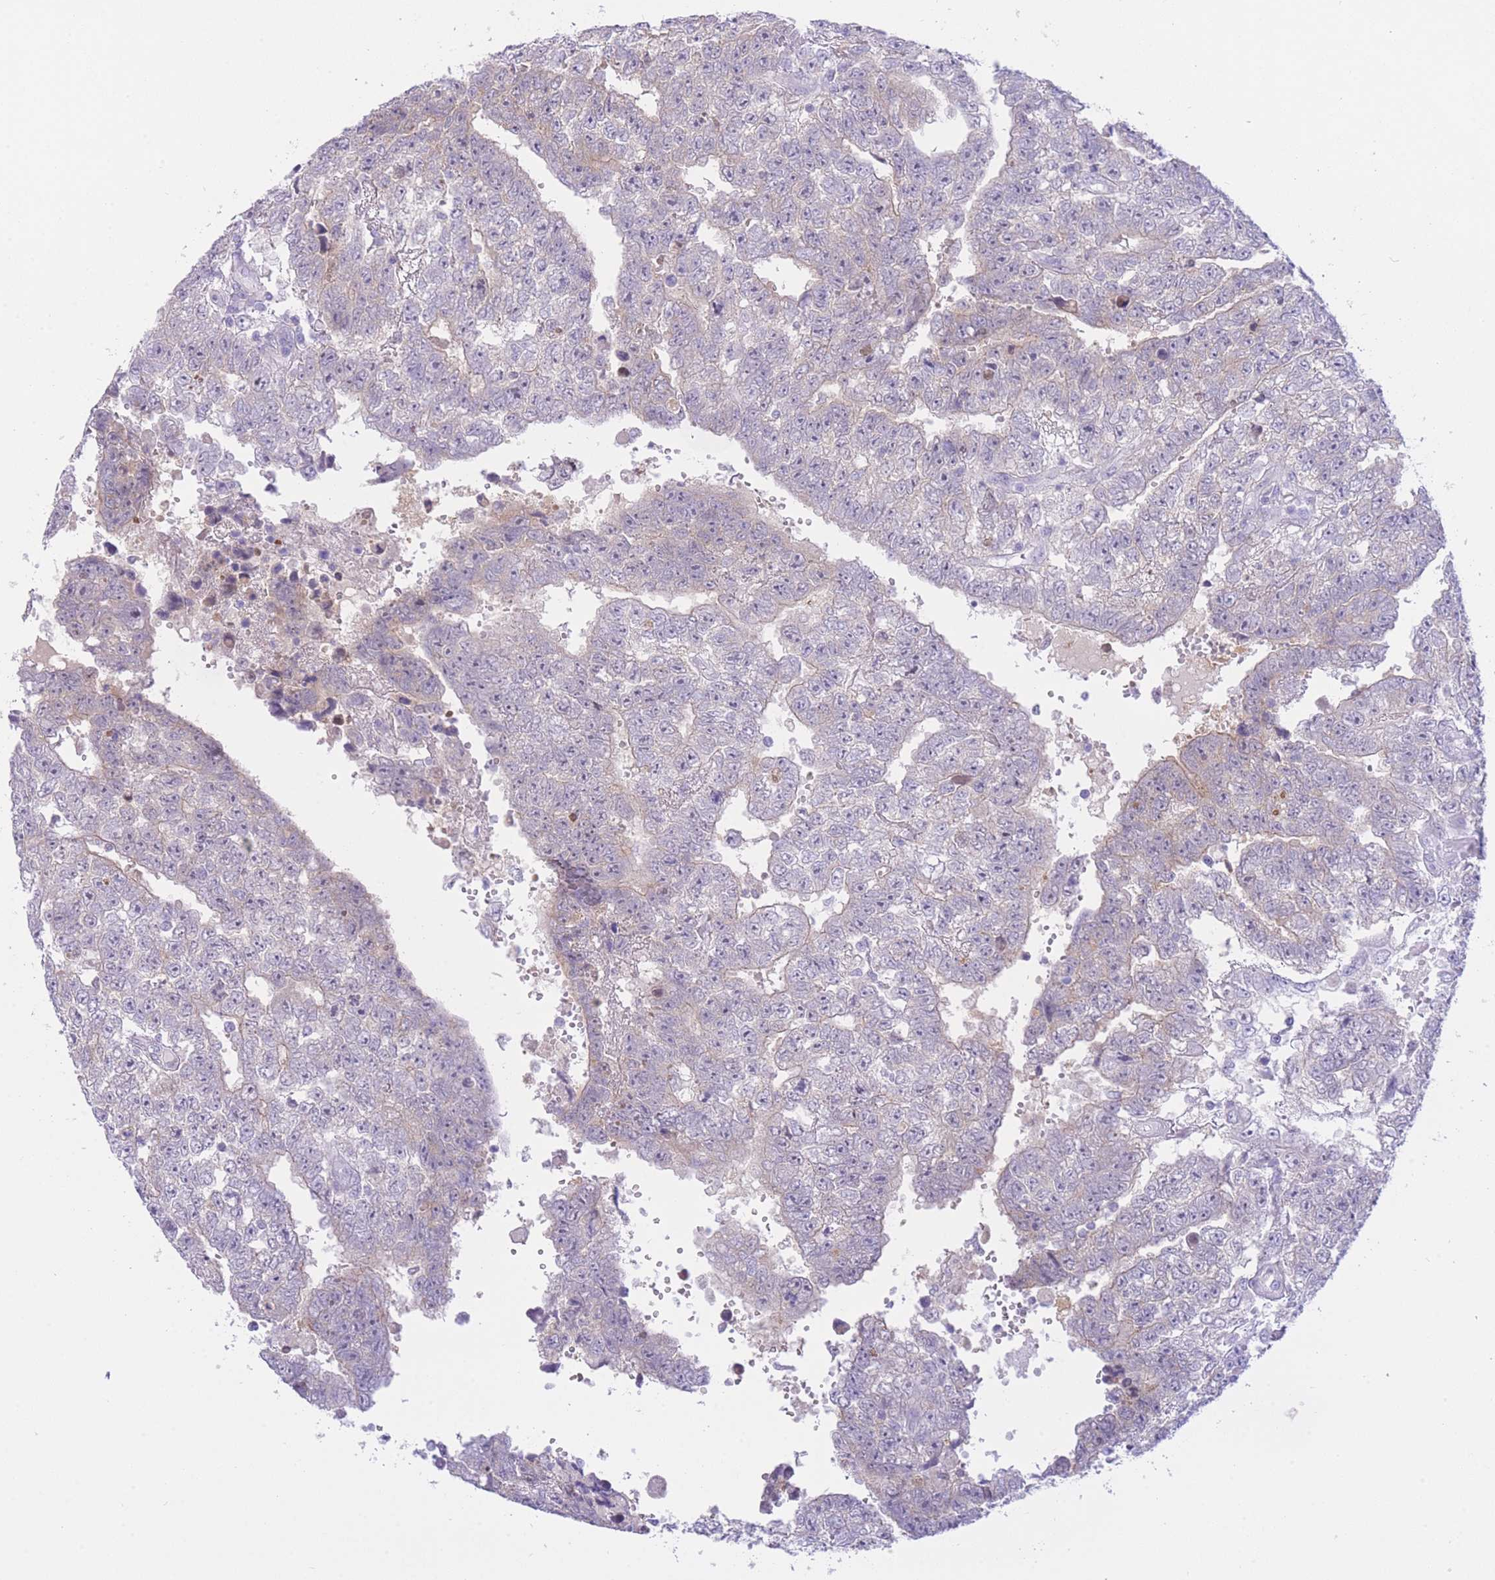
{"staining": {"intensity": "weak", "quantity": "<25%", "location": "cytoplasmic/membranous"}, "tissue": "testis cancer", "cell_type": "Tumor cells", "image_type": "cancer", "snomed": [{"axis": "morphology", "description": "Carcinoma, Embryonal, NOS"}, {"axis": "topography", "description": "Testis"}], "caption": "Testis embryonal carcinoma was stained to show a protein in brown. There is no significant positivity in tumor cells.", "gene": "ZNF212", "patient": {"sex": "male", "age": 25}}